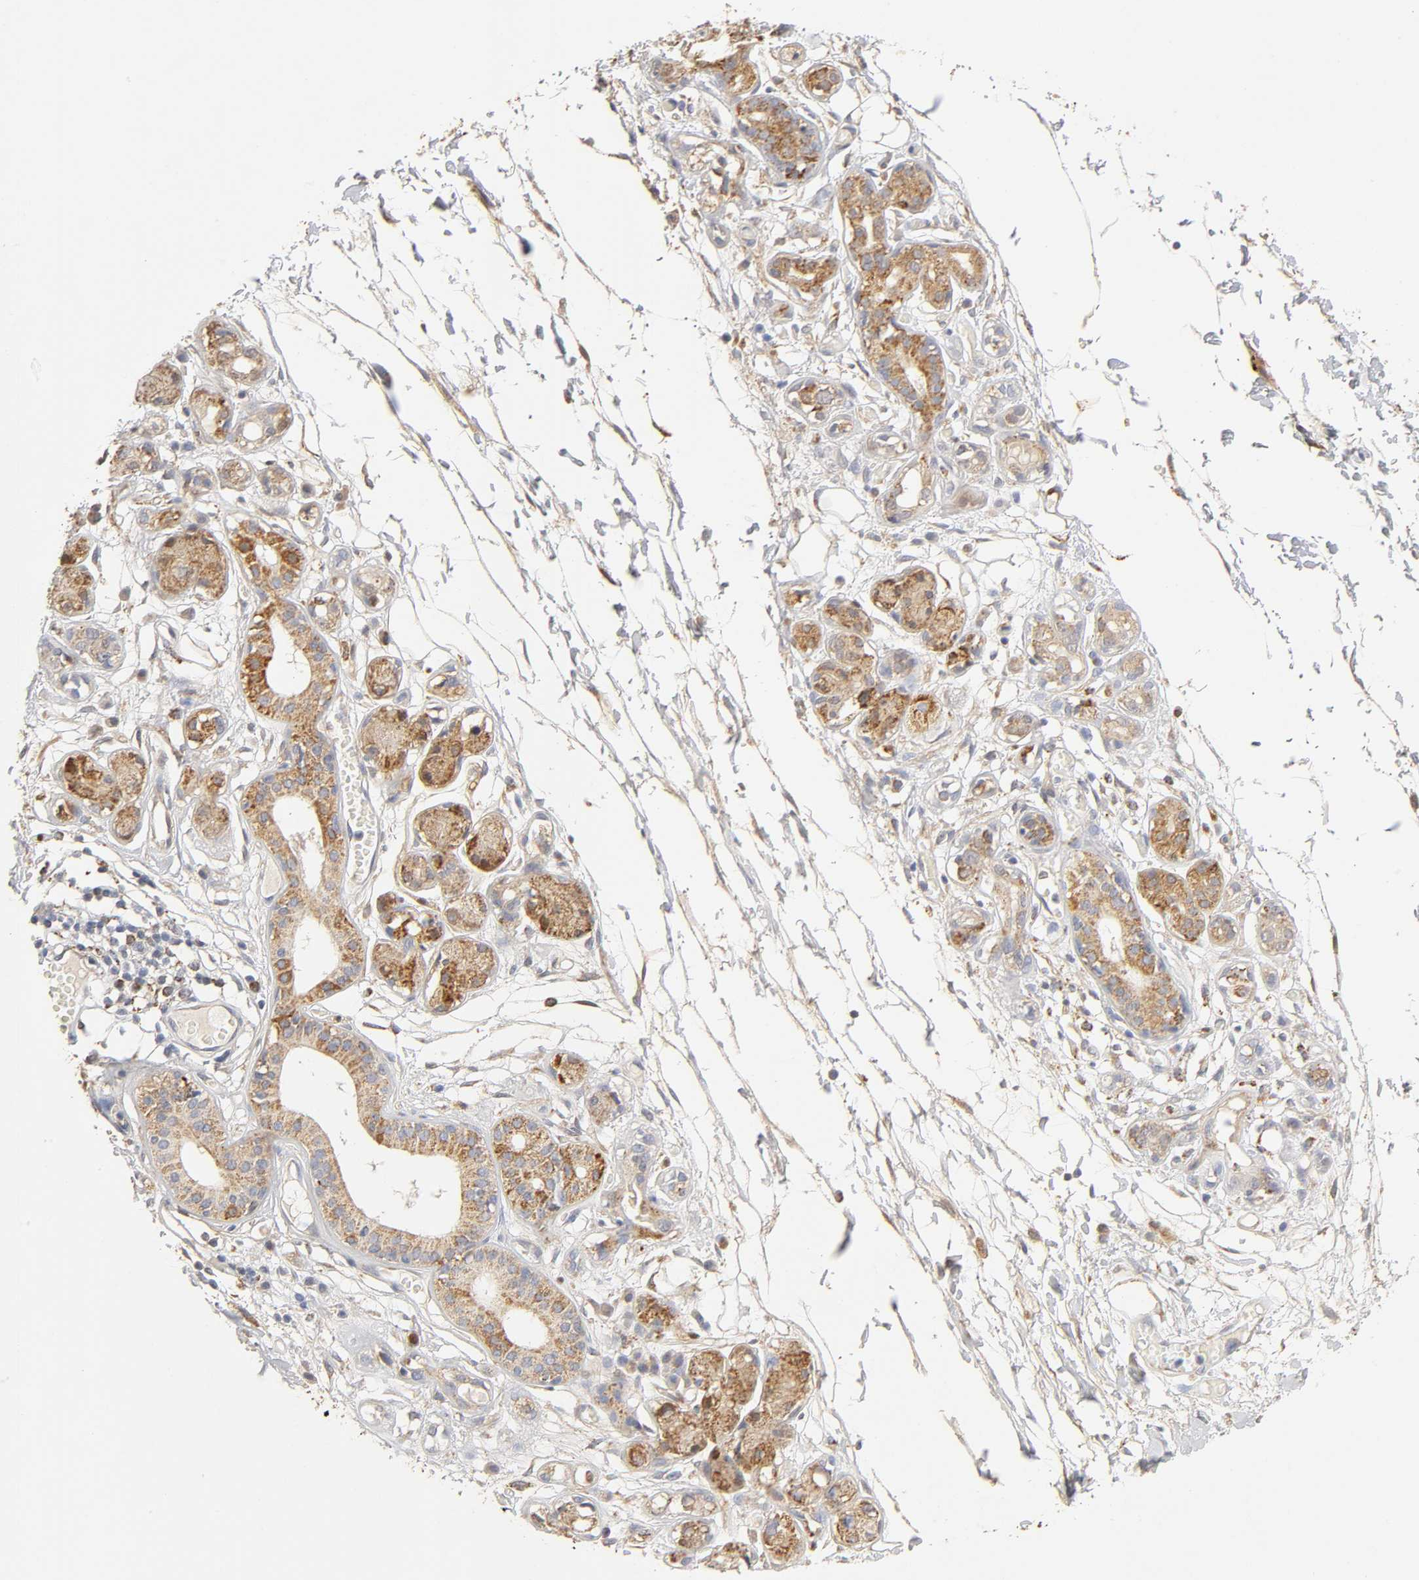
{"staining": {"intensity": "negative", "quantity": "none", "location": "none"}, "tissue": "adipose tissue", "cell_type": "Adipocytes", "image_type": "normal", "snomed": [{"axis": "morphology", "description": "Normal tissue, NOS"}, {"axis": "morphology", "description": "Inflammation, NOS"}, {"axis": "topography", "description": "Vascular tissue"}, {"axis": "topography", "description": "Salivary gland"}], "caption": "A histopathology image of human adipose tissue is negative for staining in adipocytes. (IHC, brightfield microscopy, high magnification).", "gene": "ISG15", "patient": {"sex": "female", "age": 75}}